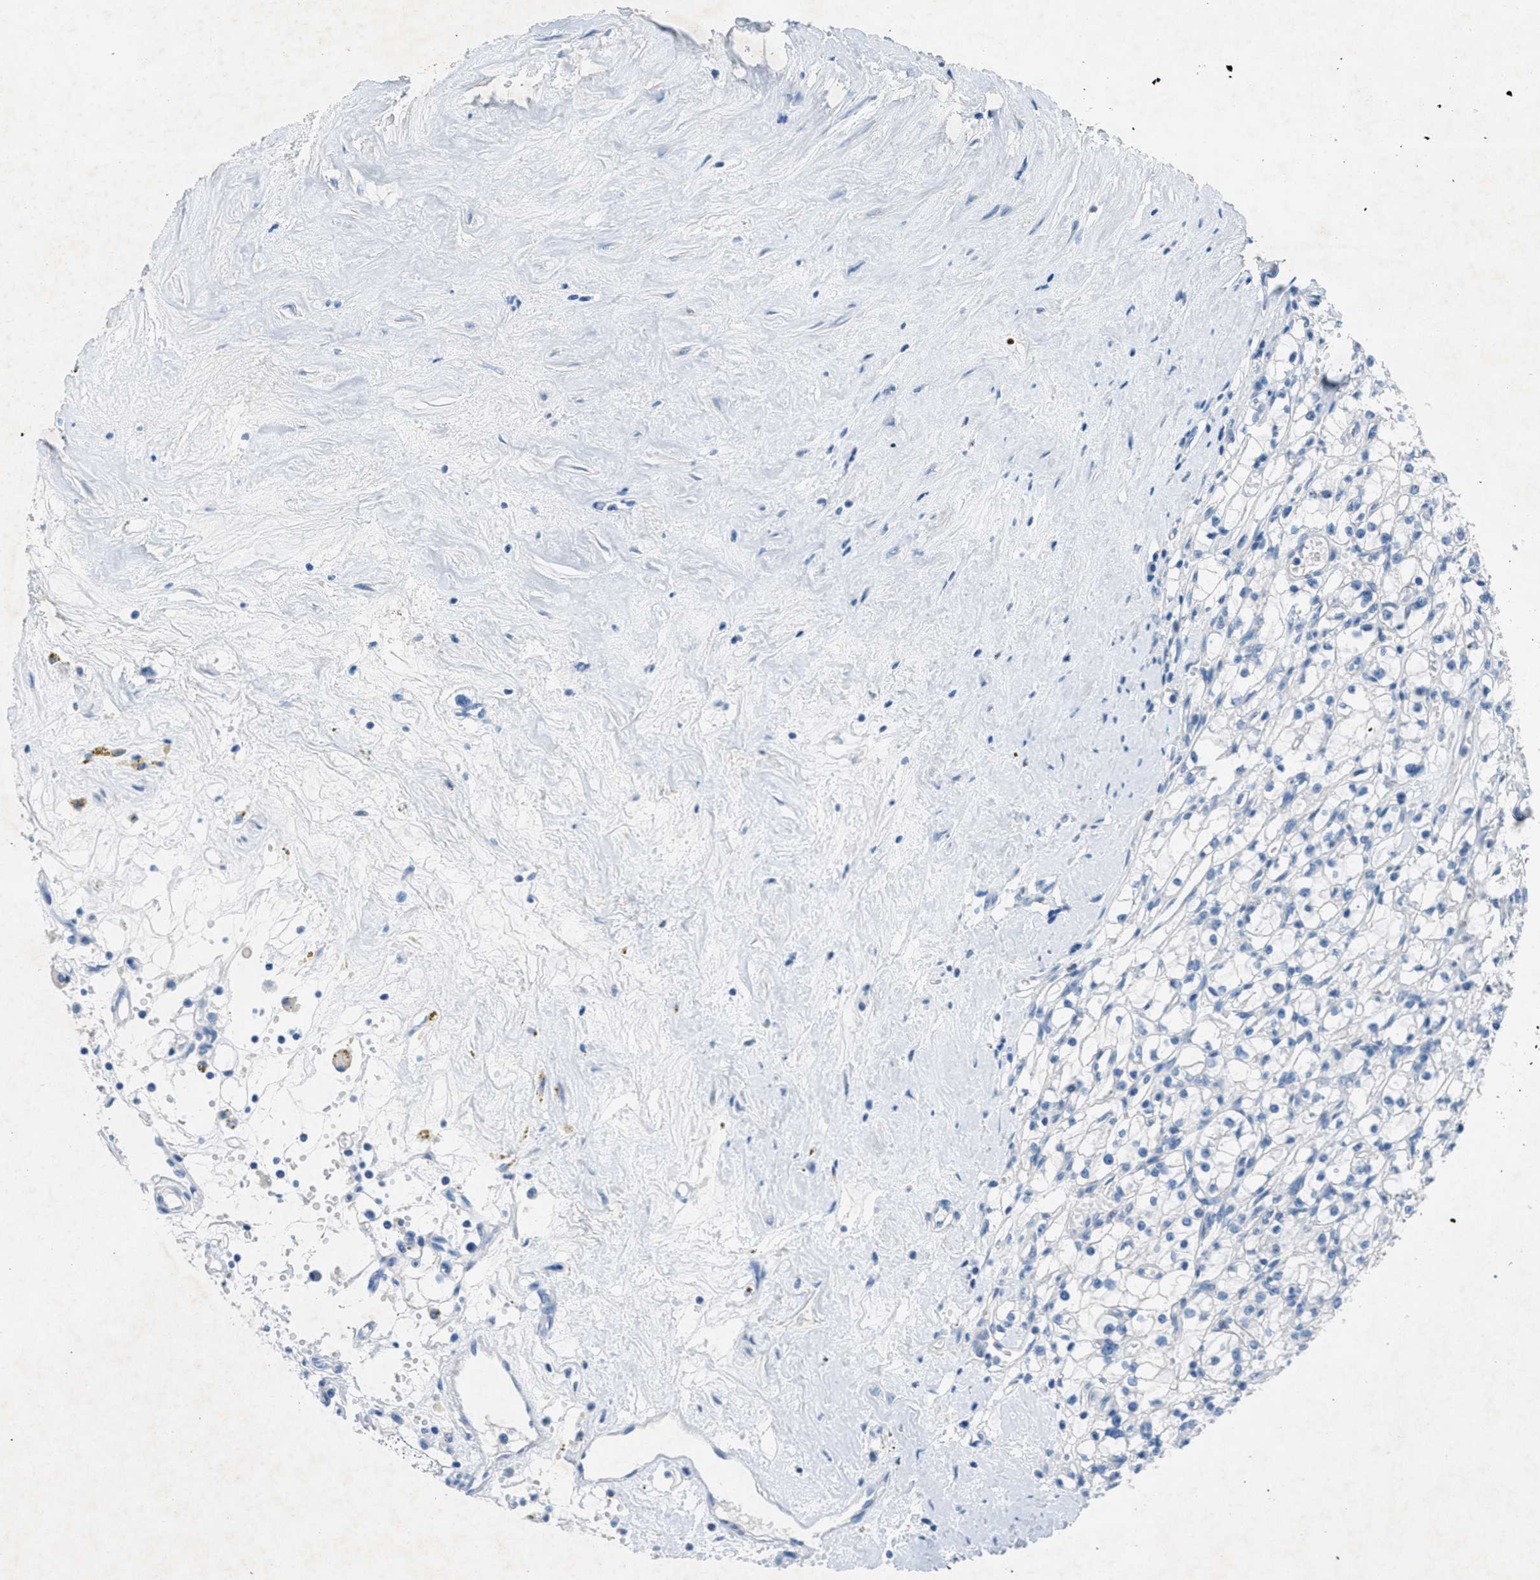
{"staining": {"intensity": "negative", "quantity": "none", "location": "none"}, "tissue": "renal cancer", "cell_type": "Tumor cells", "image_type": "cancer", "snomed": [{"axis": "morphology", "description": "Adenocarcinoma, NOS"}, {"axis": "topography", "description": "Kidney"}], "caption": "IHC photomicrograph of renal cancer stained for a protein (brown), which demonstrates no positivity in tumor cells. (DAB (3,3'-diaminobenzidine) IHC with hematoxylin counter stain).", "gene": "GALNT17", "patient": {"sex": "male", "age": 56}}